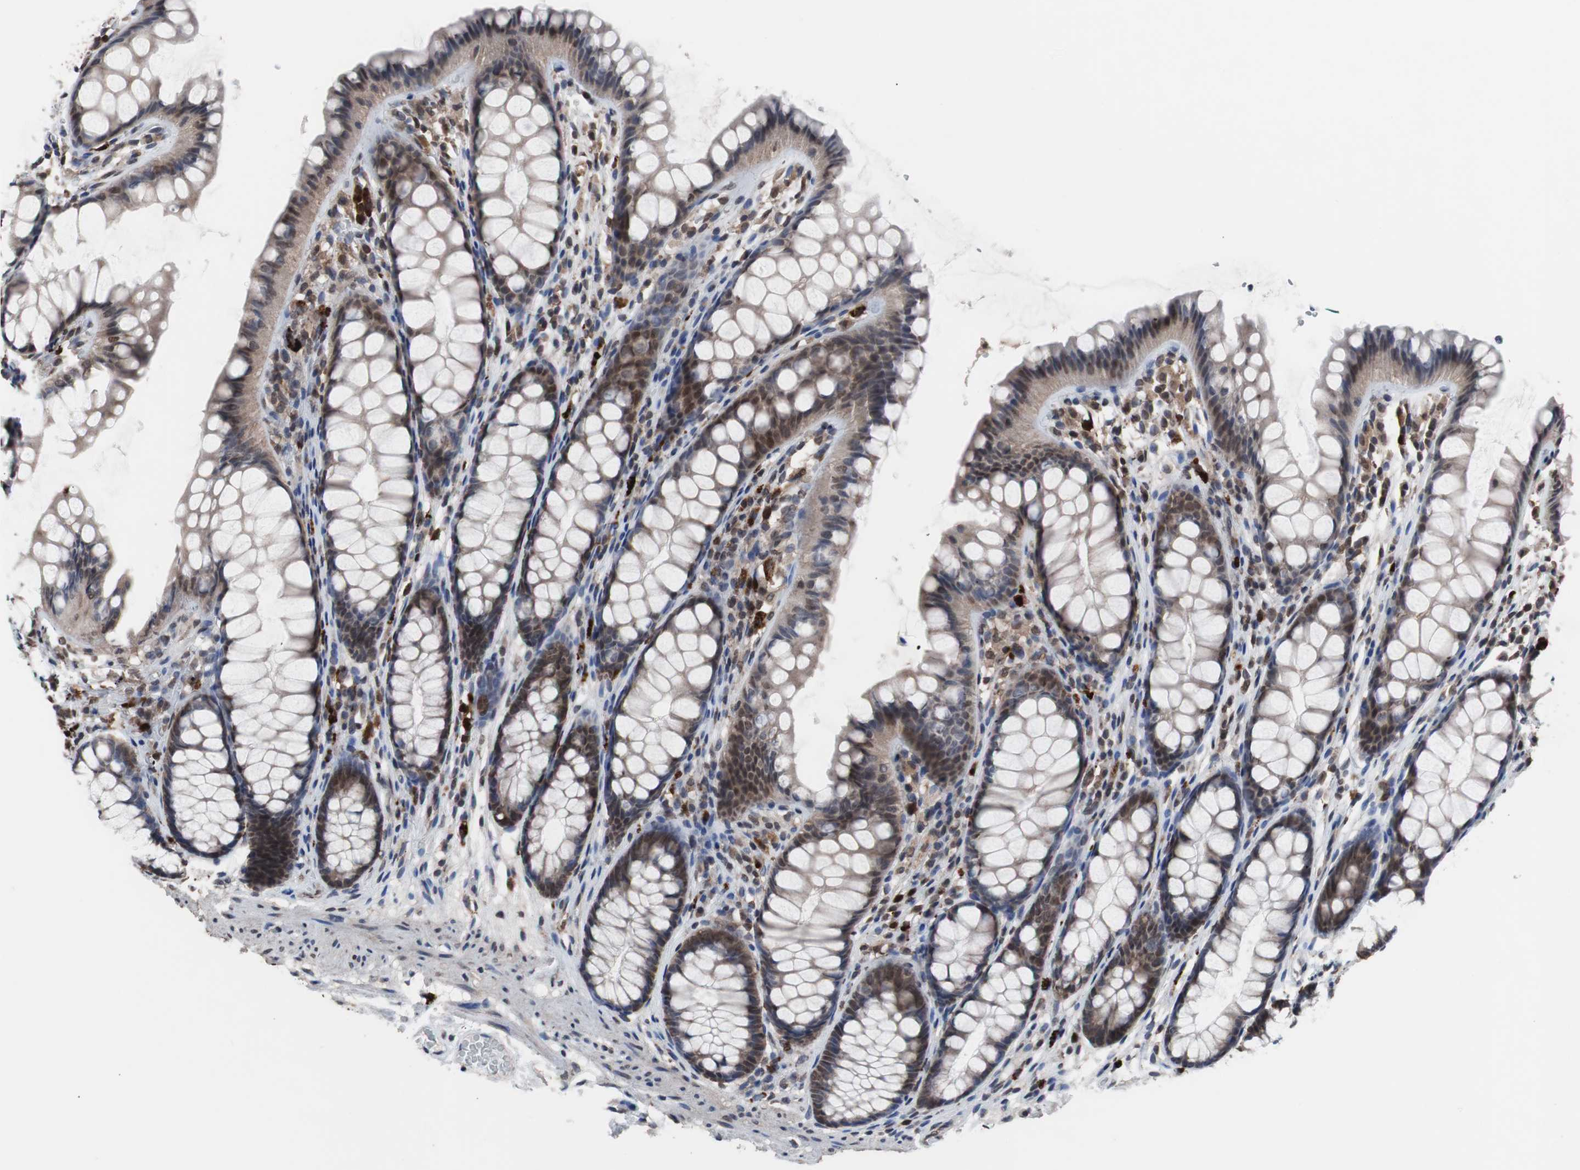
{"staining": {"intensity": "weak", "quantity": "<25%", "location": "cytoplasmic/membranous"}, "tissue": "colon", "cell_type": "Endothelial cells", "image_type": "normal", "snomed": [{"axis": "morphology", "description": "Normal tissue, NOS"}, {"axis": "topography", "description": "Colon"}], "caption": "Photomicrograph shows no protein positivity in endothelial cells of unremarkable colon.", "gene": "MED27", "patient": {"sex": "female", "age": 55}}